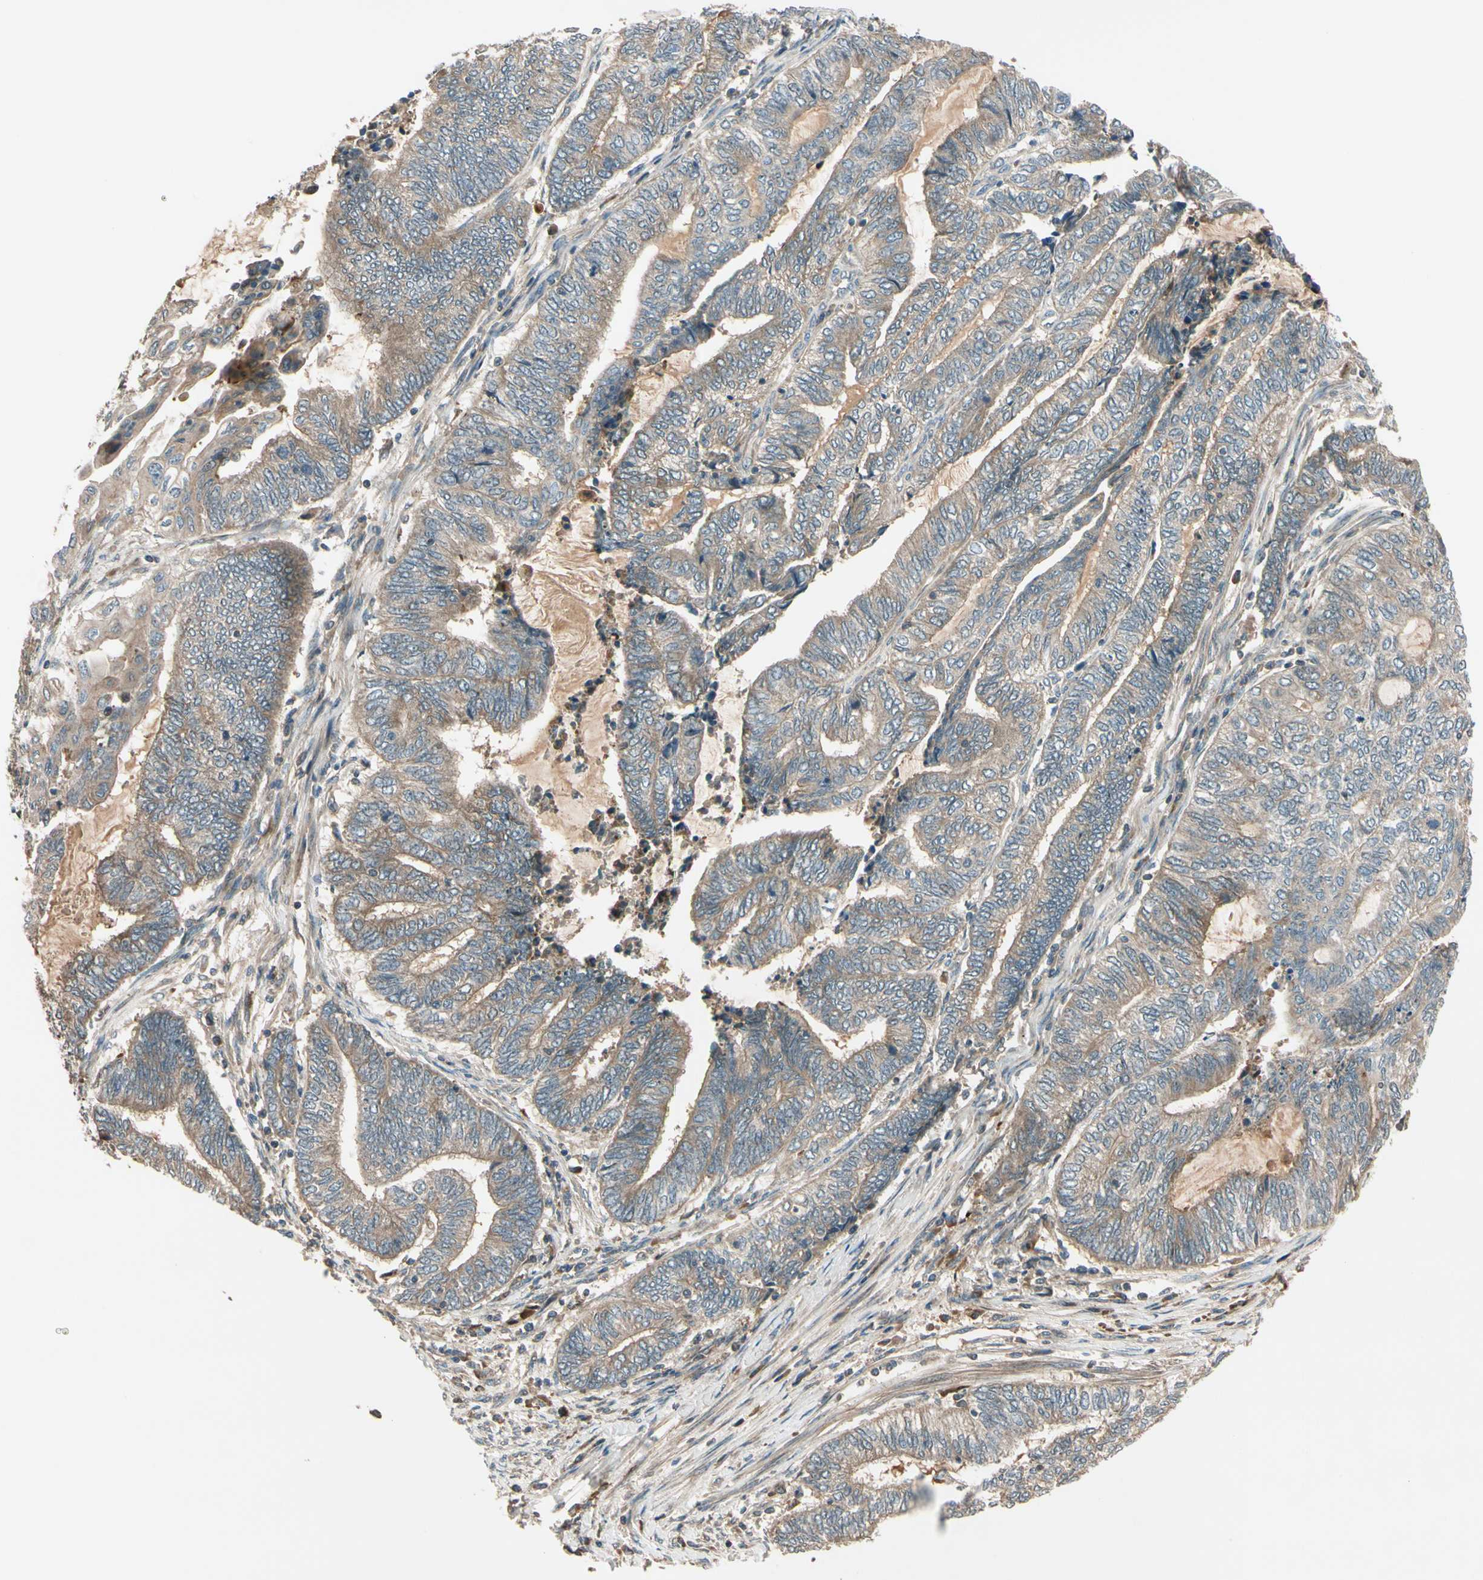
{"staining": {"intensity": "moderate", "quantity": ">75%", "location": "cytoplasmic/membranous"}, "tissue": "endometrial cancer", "cell_type": "Tumor cells", "image_type": "cancer", "snomed": [{"axis": "morphology", "description": "Adenocarcinoma, NOS"}, {"axis": "topography", "description": "Uterus"}, {"axis": "topography", "description": "Endometrium"}], "caption": "Human adenocarcinoma (endometrial) stained with a protein marker reveals moderate staining in tumor cells.", "gene": "ACVR1C", "patient": {"sex": "female", "age": 70}}